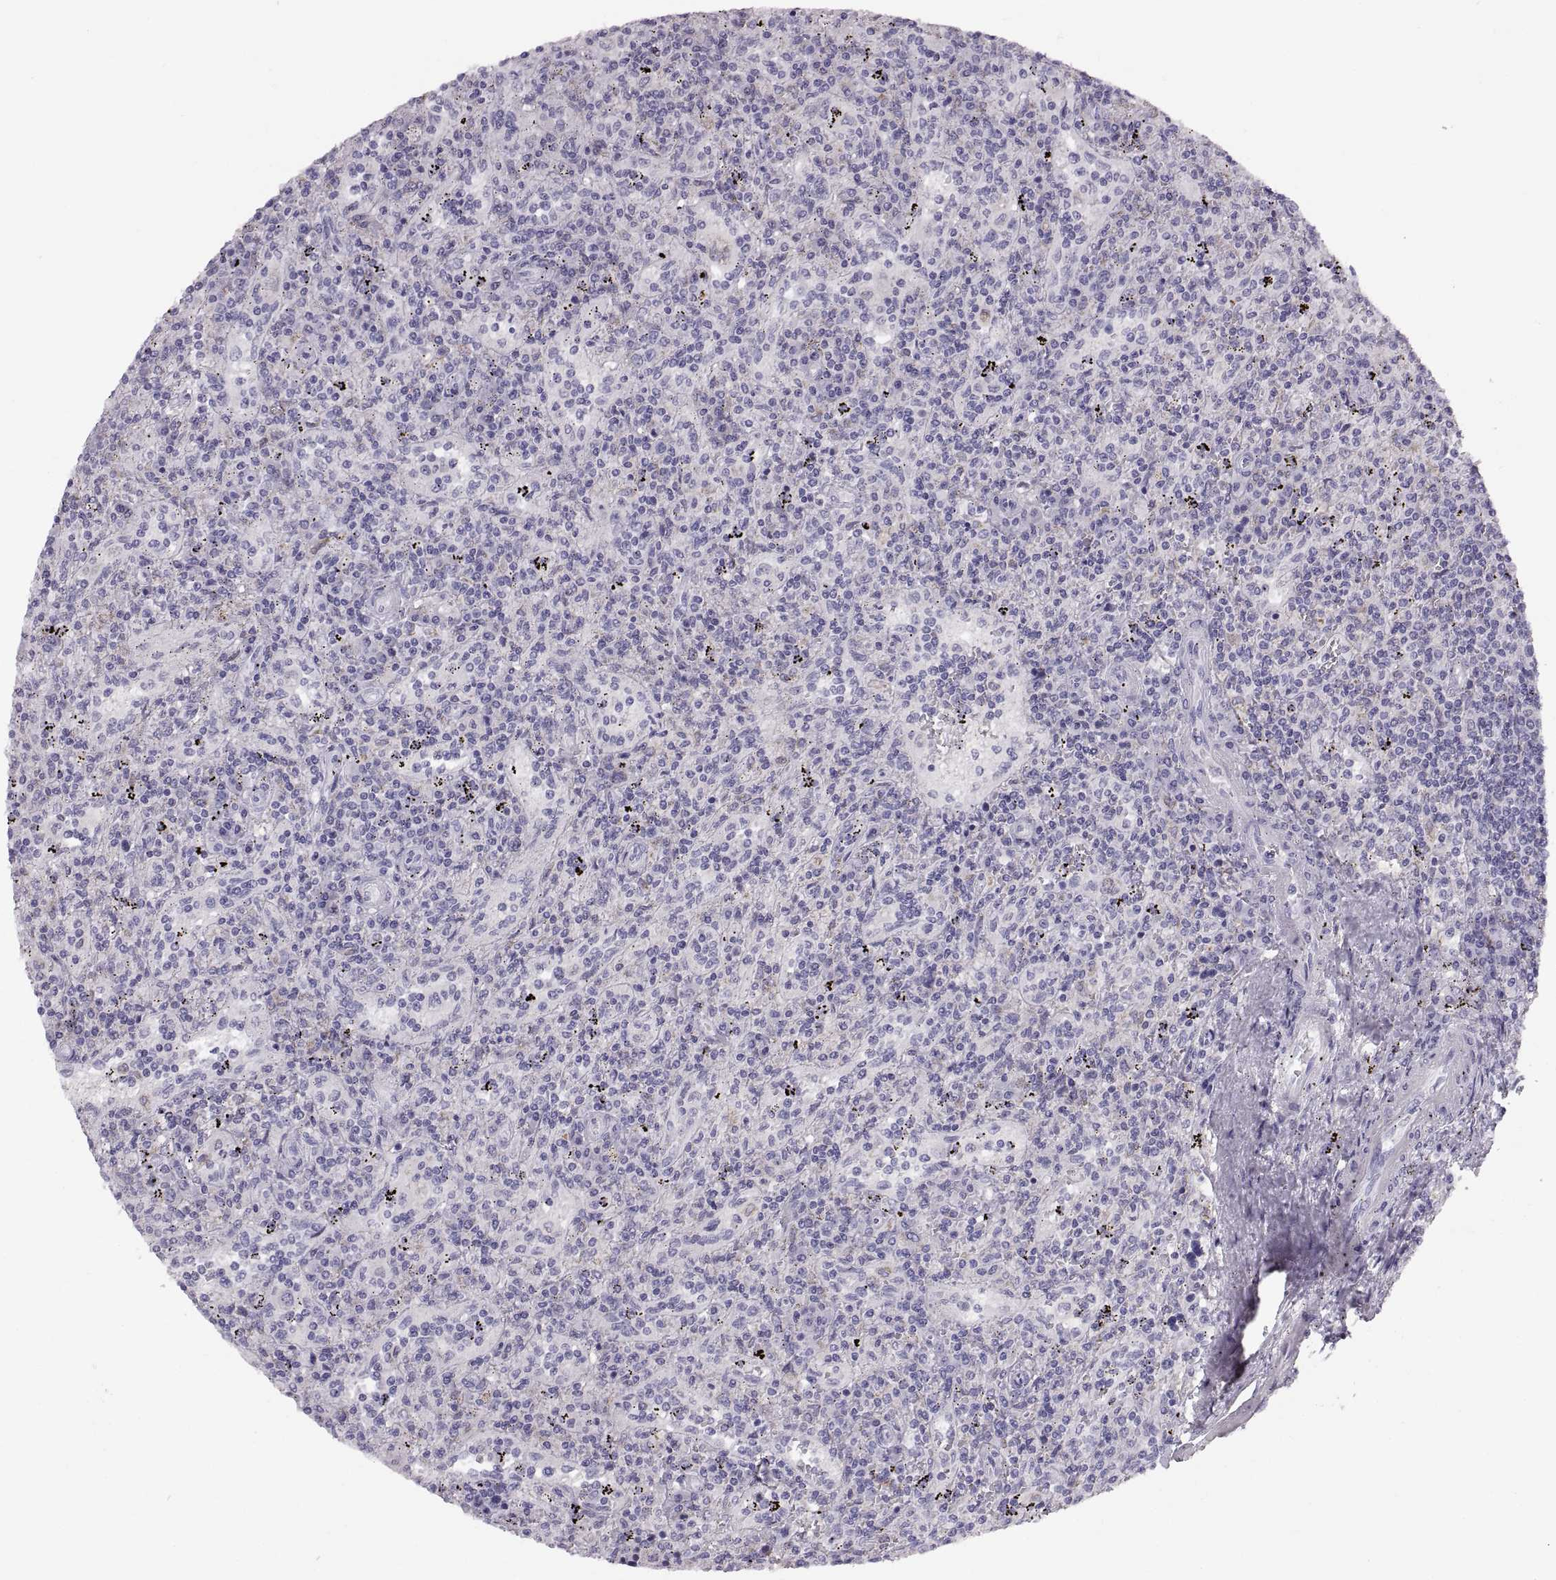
{"staining": {"intensity": "negative", "quantity": "none", "location": "none"}, "tissue": "lymphoma", "cell_type": "Tumor cells", "image_type": "cancer", "snomed": [{"axis": "morphology", "description": "Malignant lymphoma, non-Hodgkin's type, Low grade"}, {"axis": "topography", "description": "Spleen"}], "caption": "High power microscopy histopathology image of an IHC micrograph of malignant lymphoma, non-Hodgkin's type (low-grade), revealing no significant expression in tumor cells.", "gene": "COL9A3", "patient": {"sex": "male", "age": 62}}